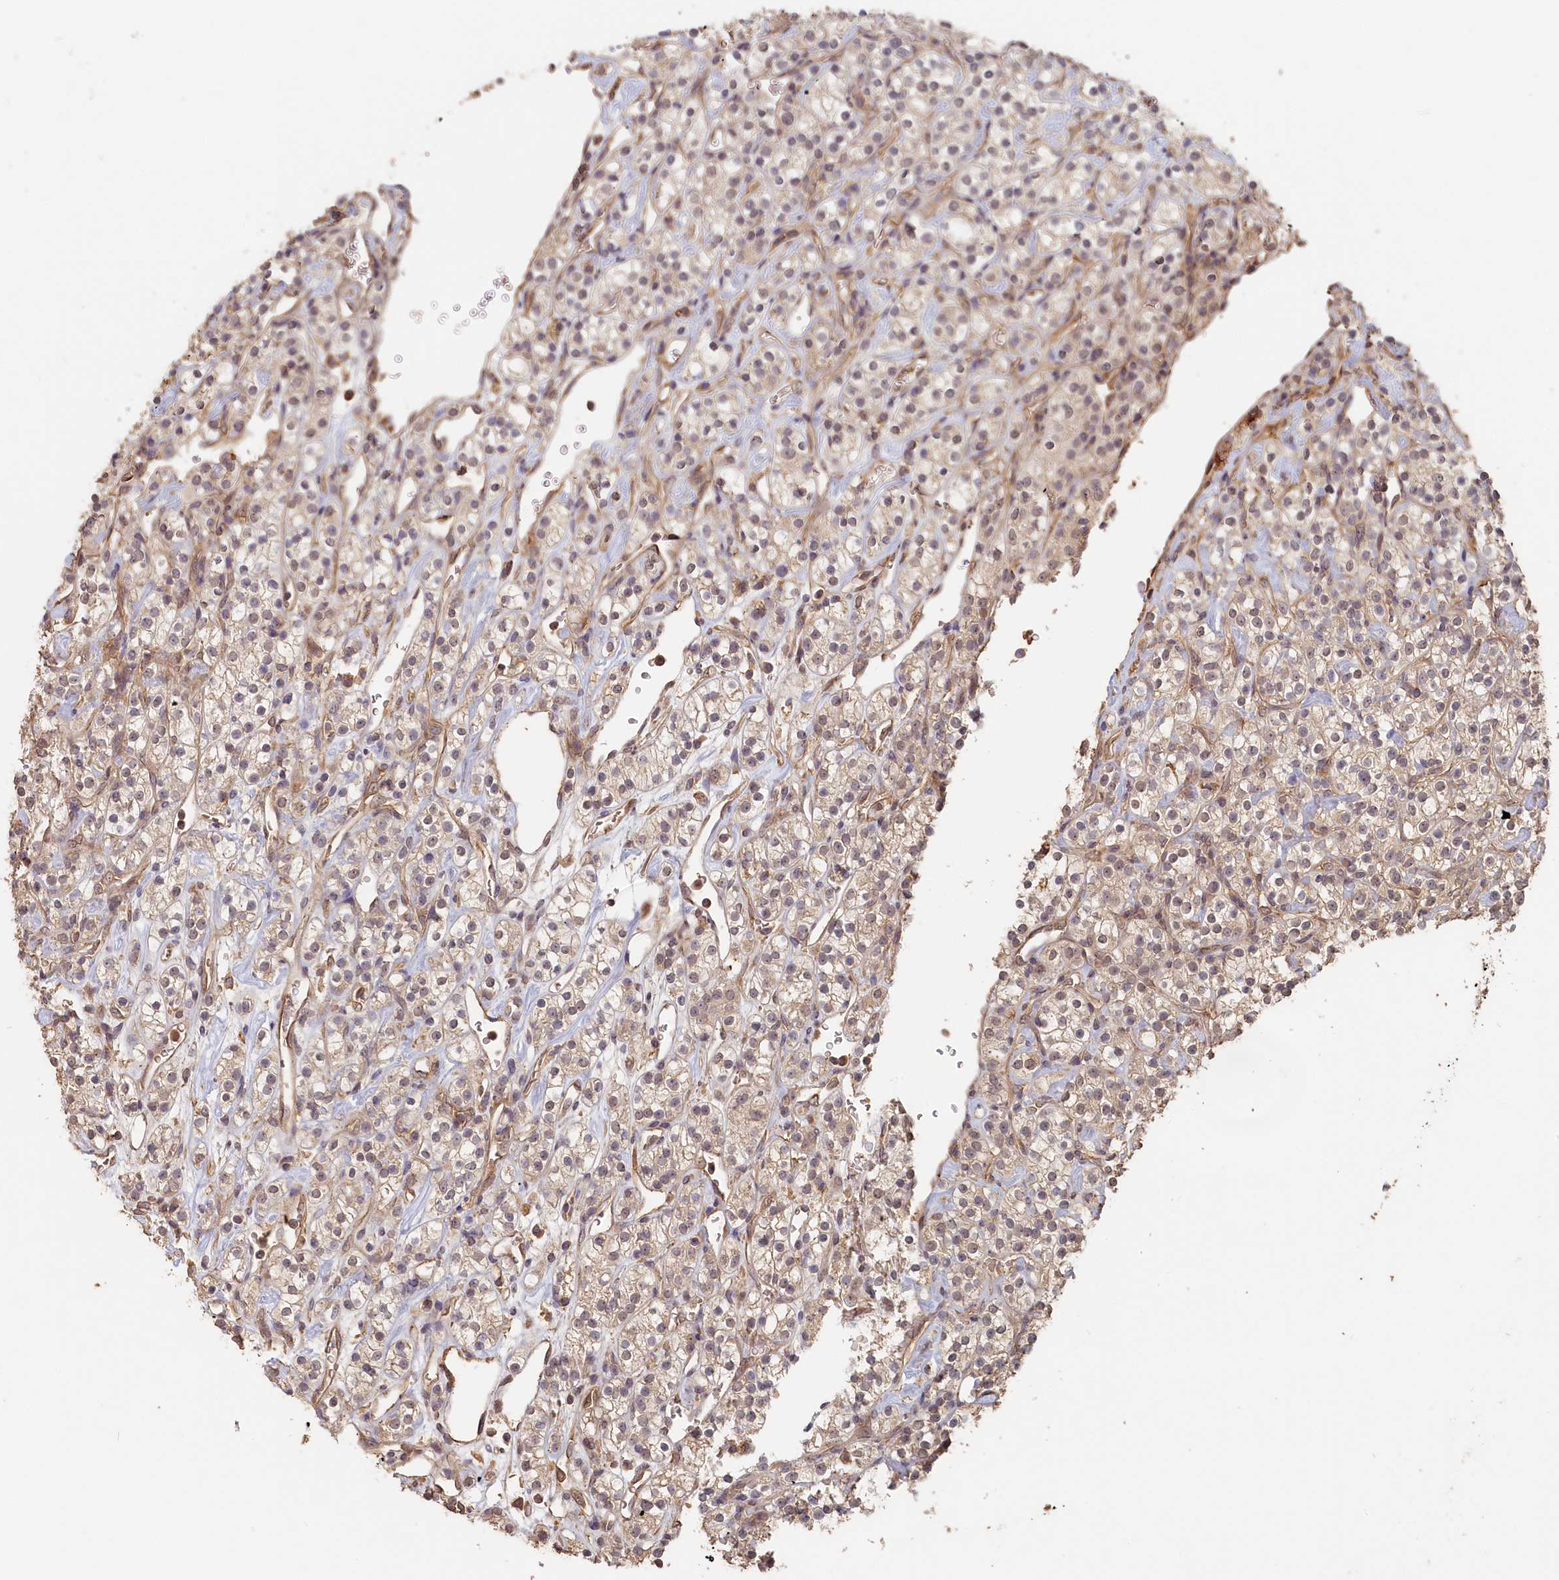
{"staining": {"intensity": "weak", "quantity": ">75%", "location": "cytoplasmic/membranous"}, "tissue": "renal cancer", "cell_type": "Tumor cells", "image_type": "cancer", "snomed": [{"axis": "morphology", "description": "Adenocarcinoma, NOS"}, {"axis": "topography", "description": "Kidney"}], "caption": "Immunohistochemistry (IHC) photomicrograph of renal cancer stained for a protein (brown), which displays low levels of weak cytoplasmic/membranous positivity in about >75% of tumor cells.", "gene": "STX16", "patient": {"sex": "male", "age": 77}}